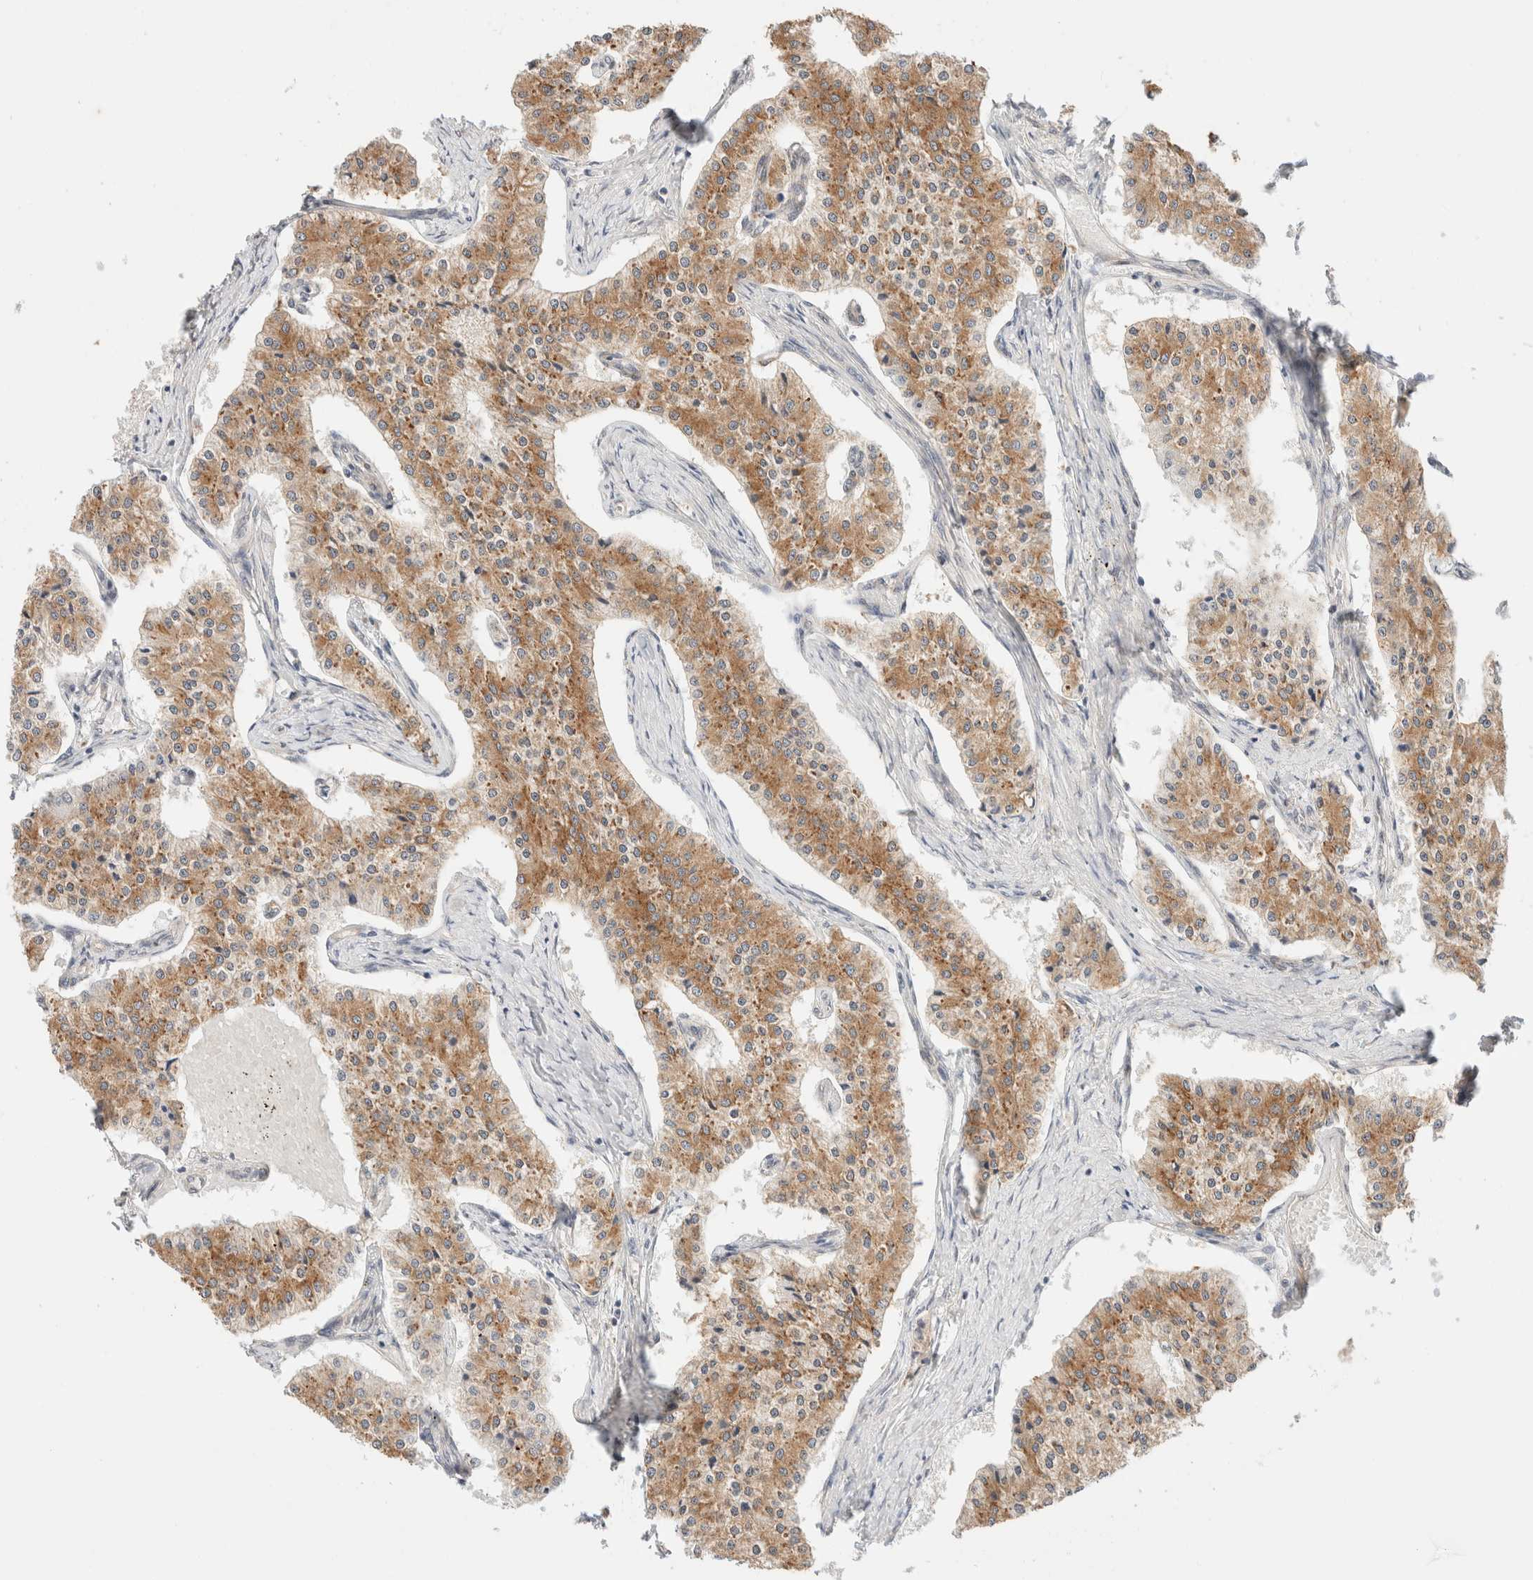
{"staining": {"intensity": "moderate", "quantity": ">75%", "location": "cytoplasmic/membranous"}, "tissue": "carcinoid", "cell_type": "Tumor cells", "image_type": "cancer", "snomed": [{"axis": "morphology", "description": "Carcinoid, malignant, NOS"}, {"axis": "topography", "description": "Colon"}], "caption": "This photomicrograph demonstrates IHC staining of carcinoid, with medium moderate cytoplasmic/membranous positivity in approximately >75% of tumor cells.", "gene": "RRP15", "patient": {"sex": "female", "age": 52}}